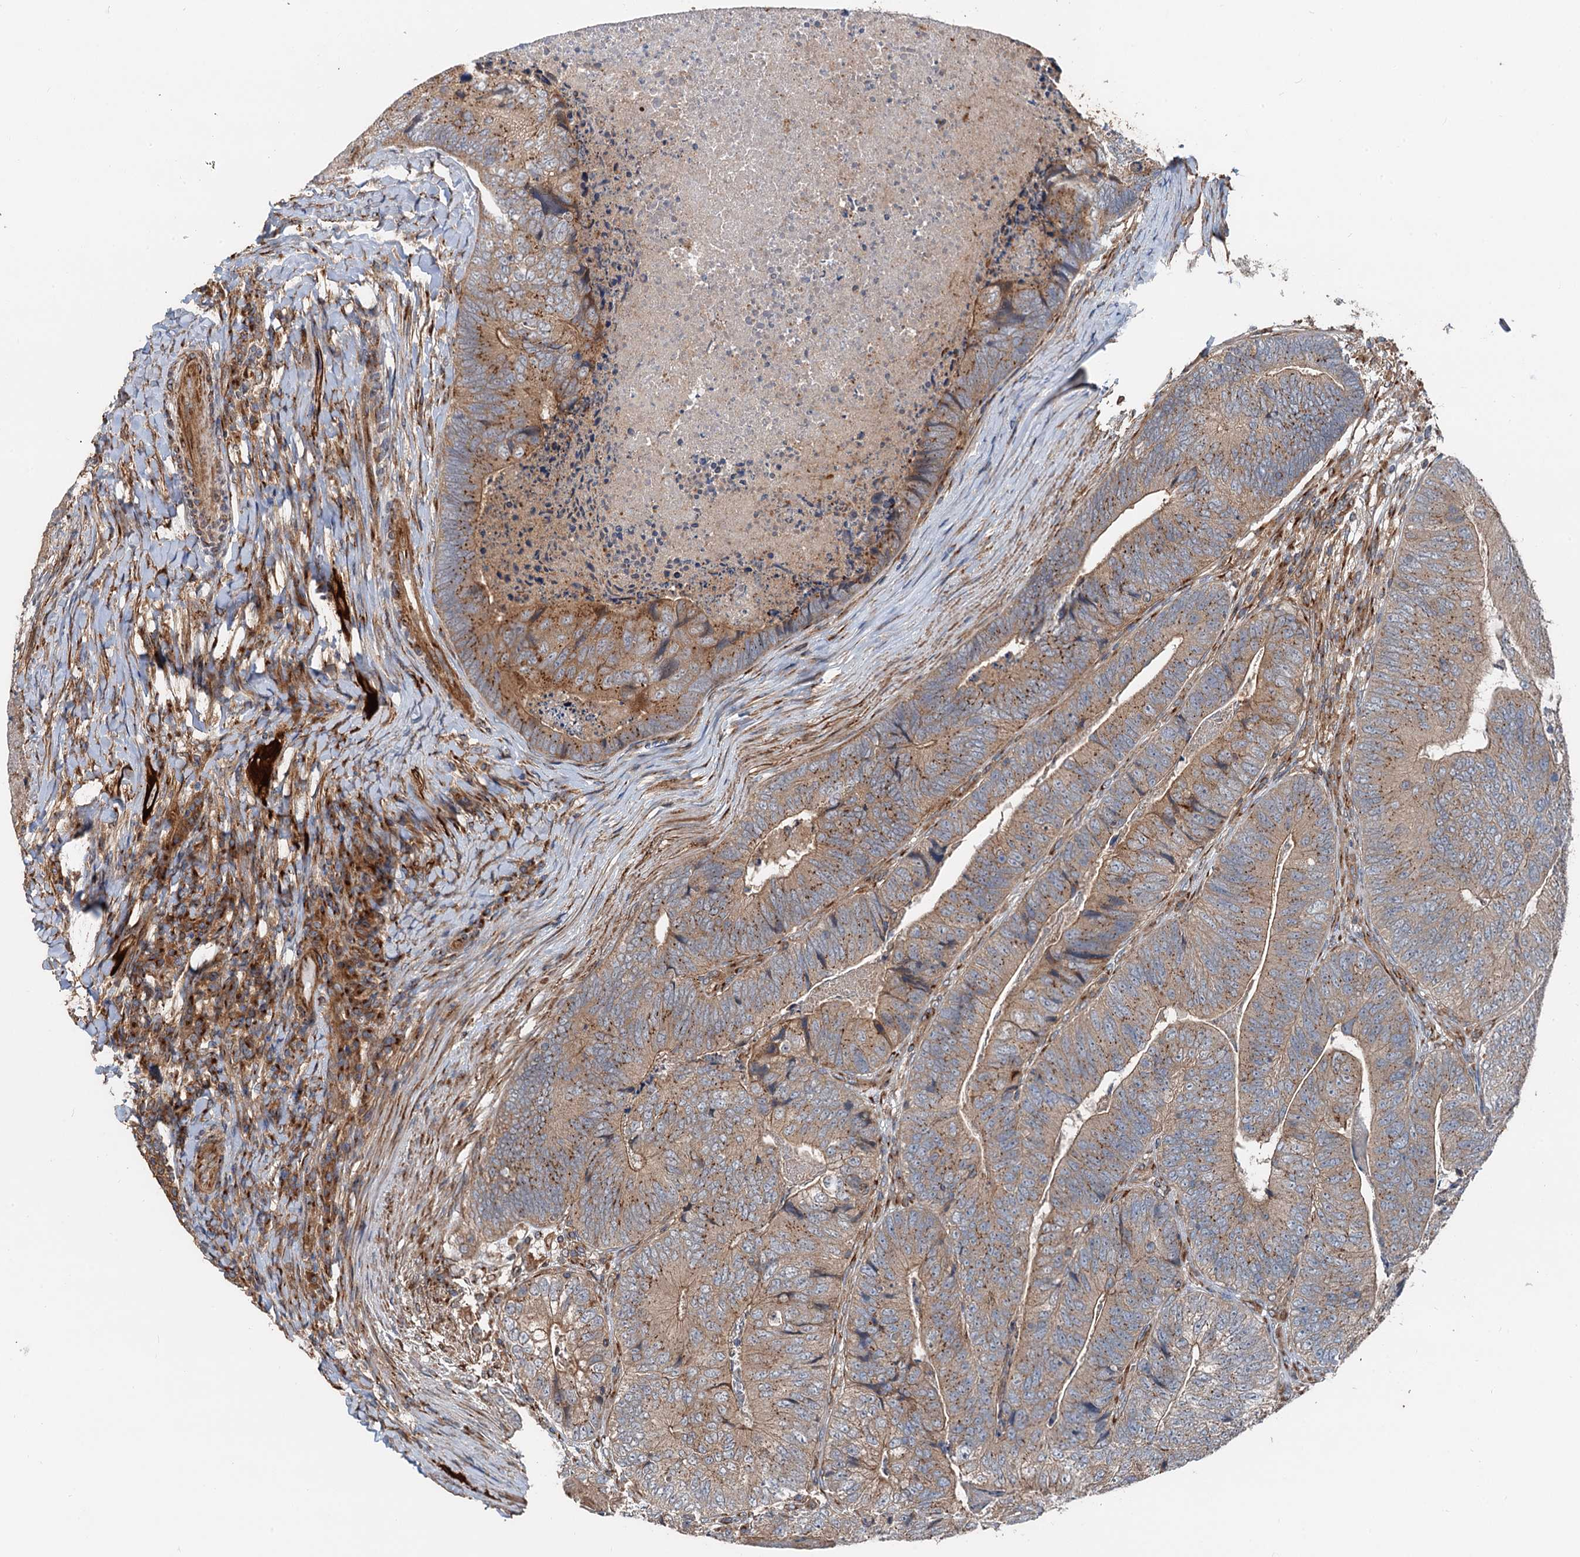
{"staining": {"intensity": "moderate", "quantity": ">75%", "location": "cytoplasmic/membranous"}, "tissue": "colorectal cancer", "cell_type": "Tumor cells", "image_type": "cancer", "snomed": [{"axis": "morphology", "description": "Adenocarcinoma, NOS"}, {"axis": "topography", "description": "Colon"}], "caption": "A medium amount of moderate cytoplasmic/membranous staining is seen in approximately >75% of tumor cells in adenocarcinoma (colorectal) tissue. The staining was performed using DAB (3,3'-diaminobenzidine) to visualize the protein expression in brown, while the nuclei were stained in blue with hematoxylin (Magnification: 20x).", "gene": "ANKRD26", "patient": {"sex": "female", "age": 67}}